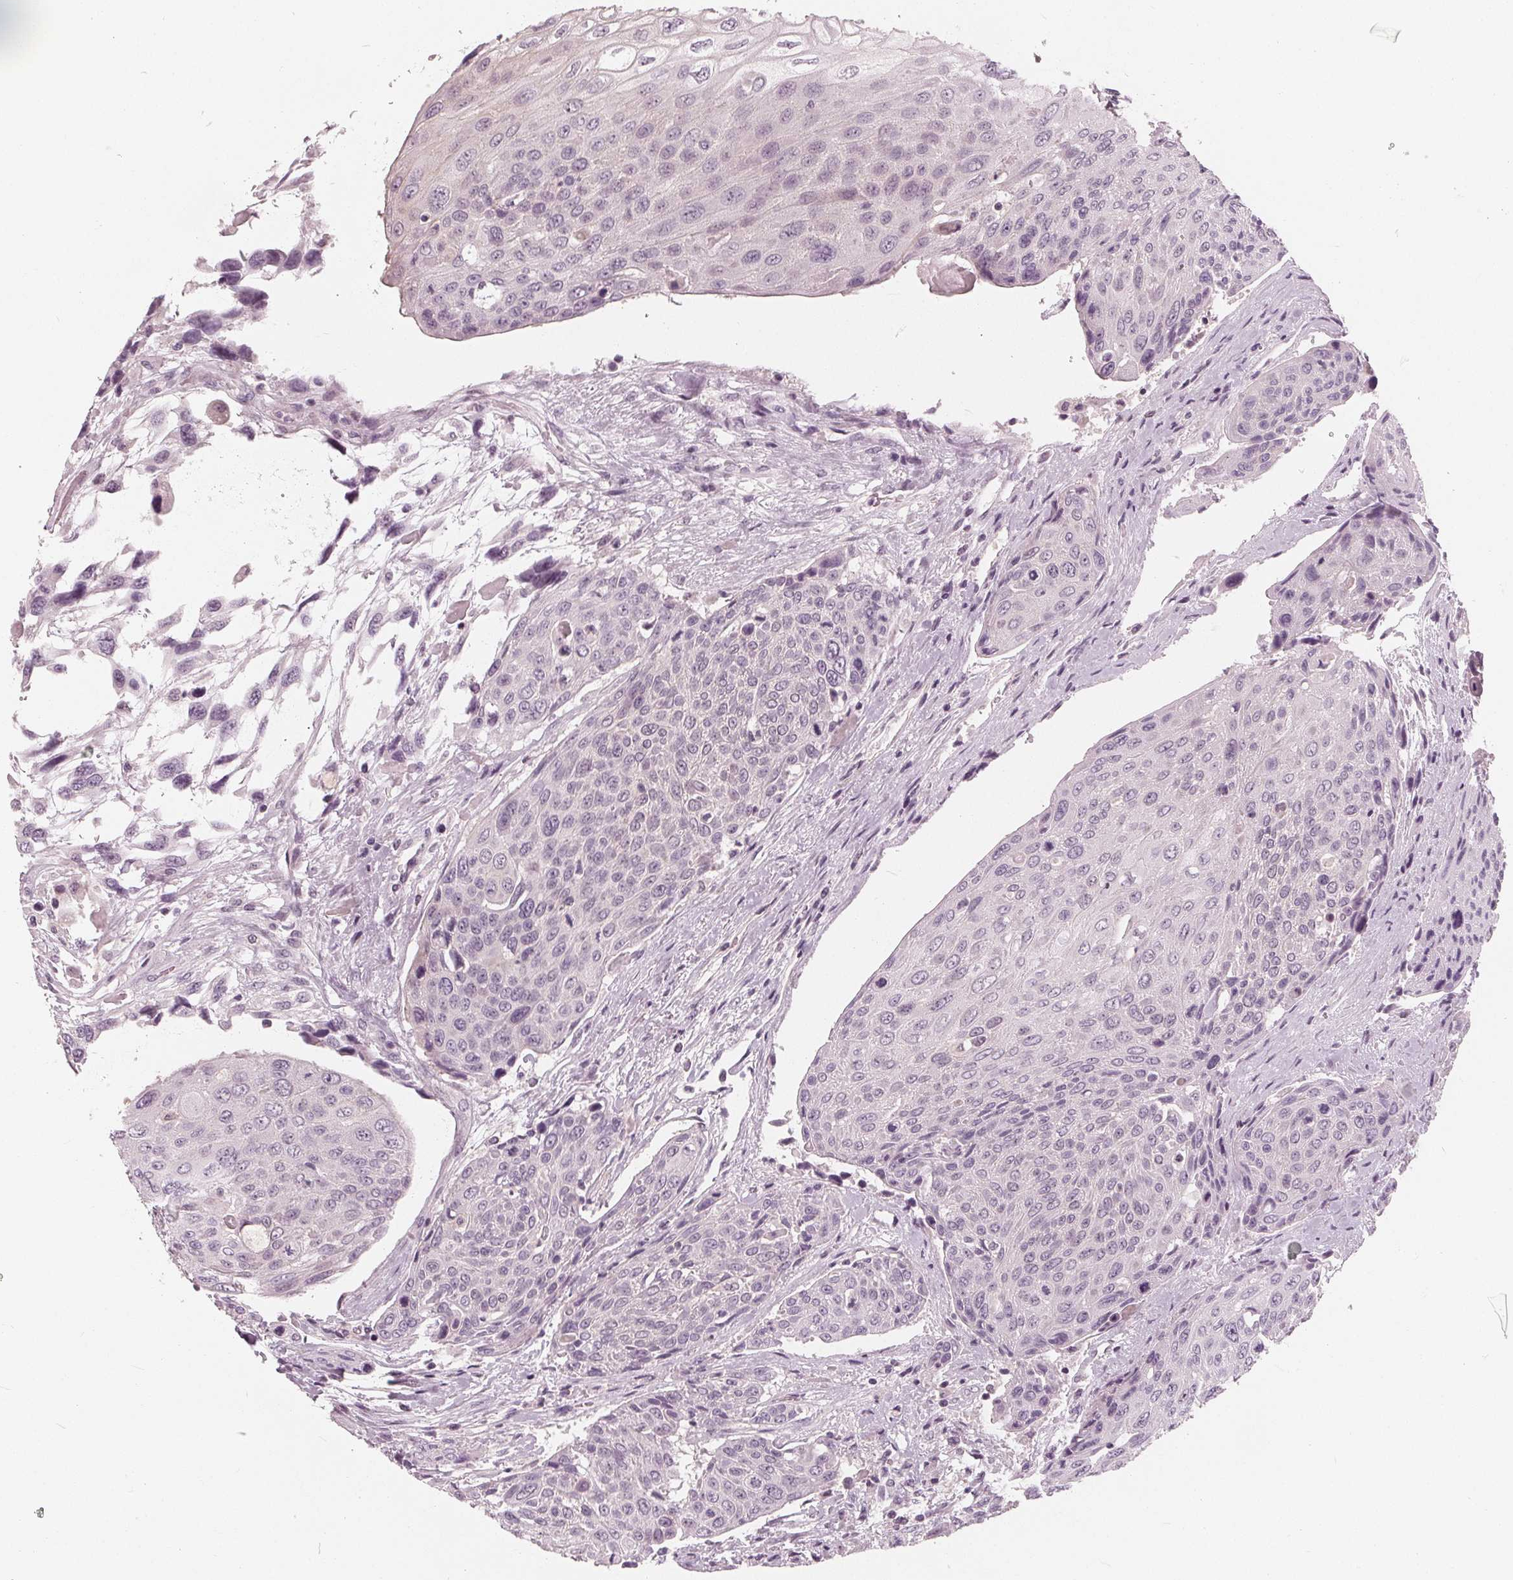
{"staining": {"intensity": "negative", "quantity": "none", "location": "none"}, "tissue": "urothelial cancer", "cell_type": "Tumor cells", "image_type": "cancer", "snomed": [{"axis": "morphology", "description": "Urothelial carcinoma, High grade"}, {"axis": "topography", "description": "Urinary bladder"}], "caption": "An immunohistochemistry micrograph of high-grade urothelial carcinoma is shown. There is no staining in tumor cells of high-grade urothelial carcinoma. (IHC, brightfield microscopy, high magnification).", "gene": "SAT2", "patient": {"sex": "female", "age": 70}}